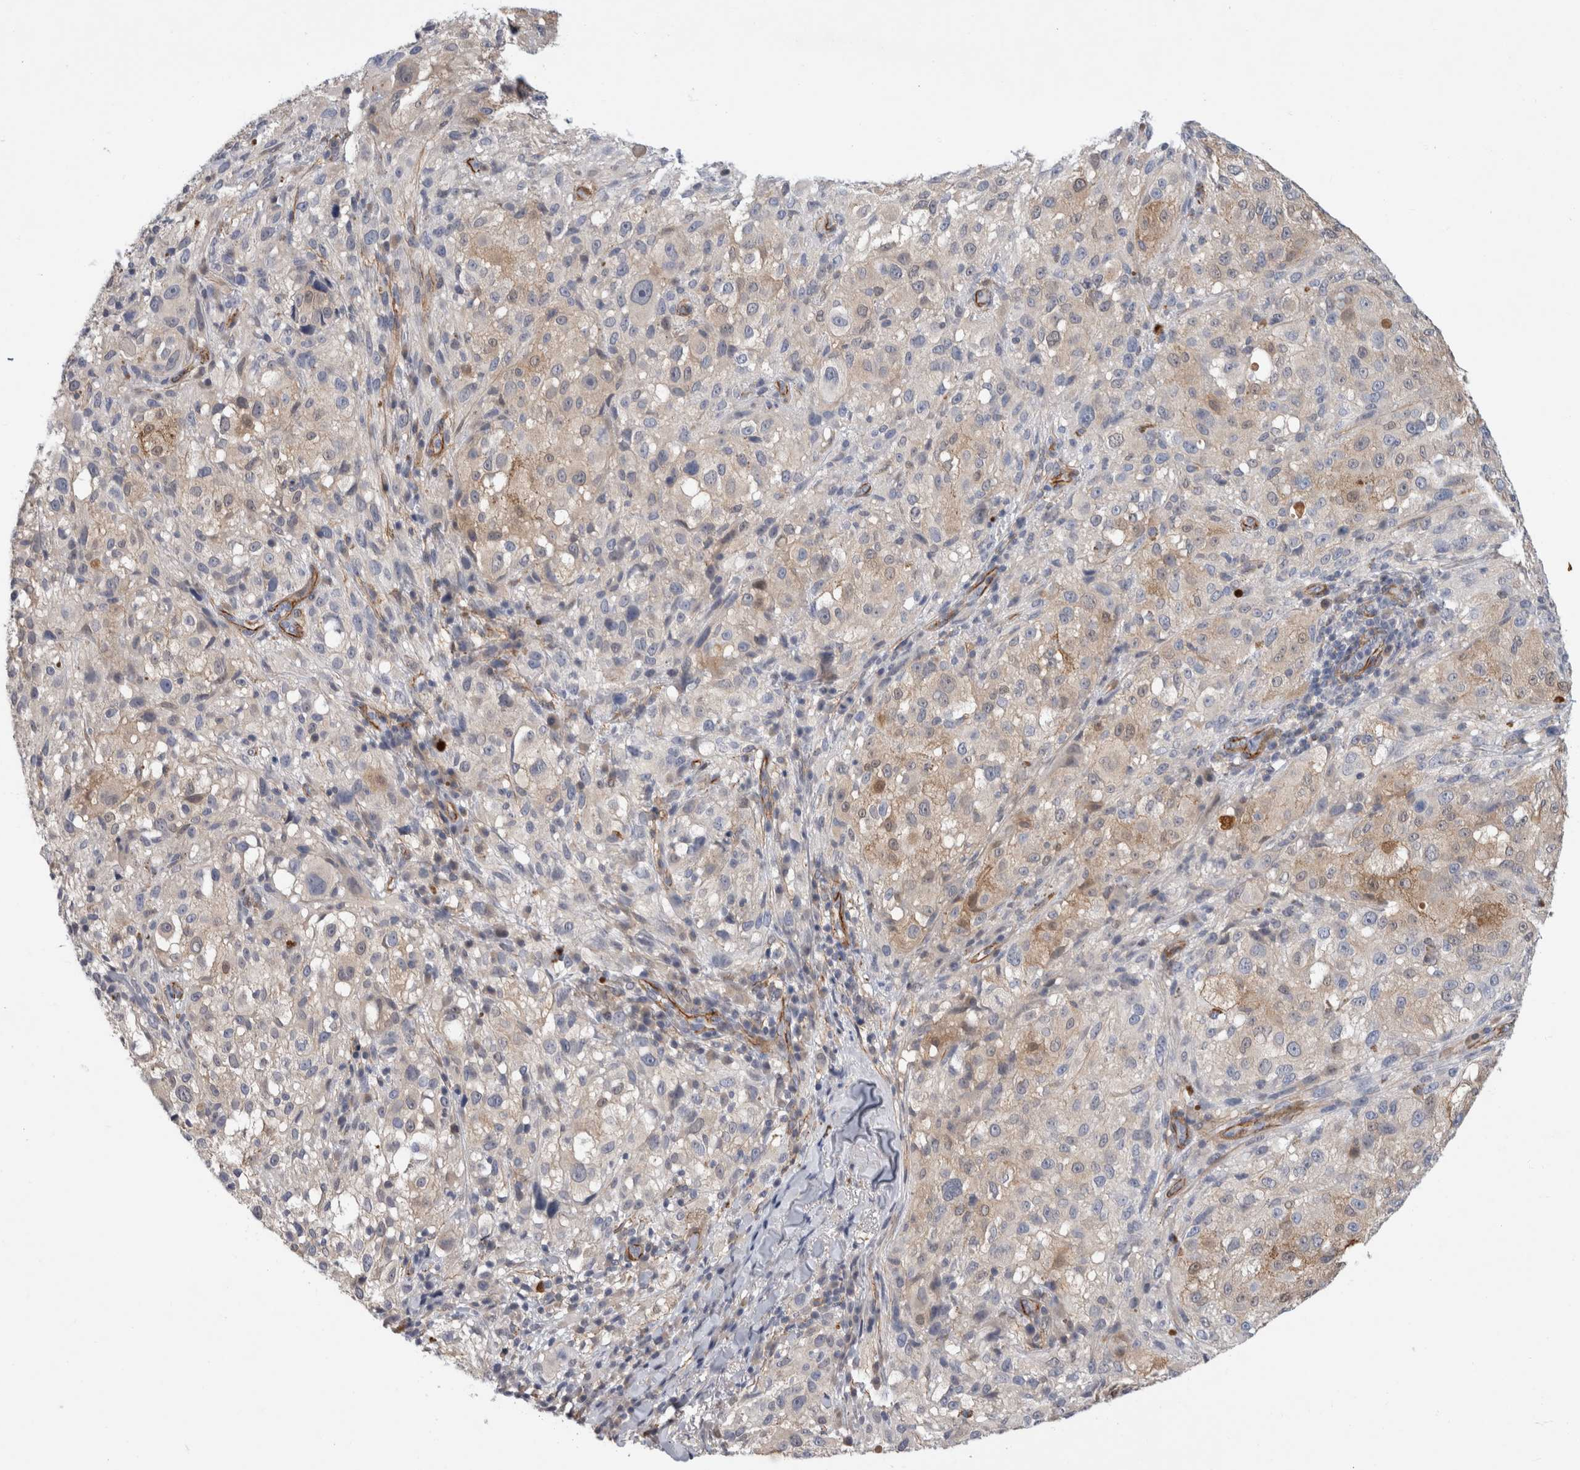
{"staining": {"intensity": "weak", "quantity": "<25%", "location": "cytoplasmic/membranous"}, "tissue": "melanoma", "cell_type": "Tumor cells", "image_type": "cancer", "snomed": [{"axis": "morphology", "description": "Necrosis, NOS"}, {"axis": "morphology", "description": "Malignant melanoma, NOS"}, {"axis": "topography", "description": "Skin"}], "caption": "Immunohistochemistry (IHC) of malignant melanoma exhibits no expression in tumor cells. (Stains: DAB (3,3'-diaminobenzidine) immunohistochemistry with hematoxylin counter stain, Microscopy: brightfield microscopy at high magnification).", "gene": "PGM1", "patient": {"sex": "female", "age": 87}}